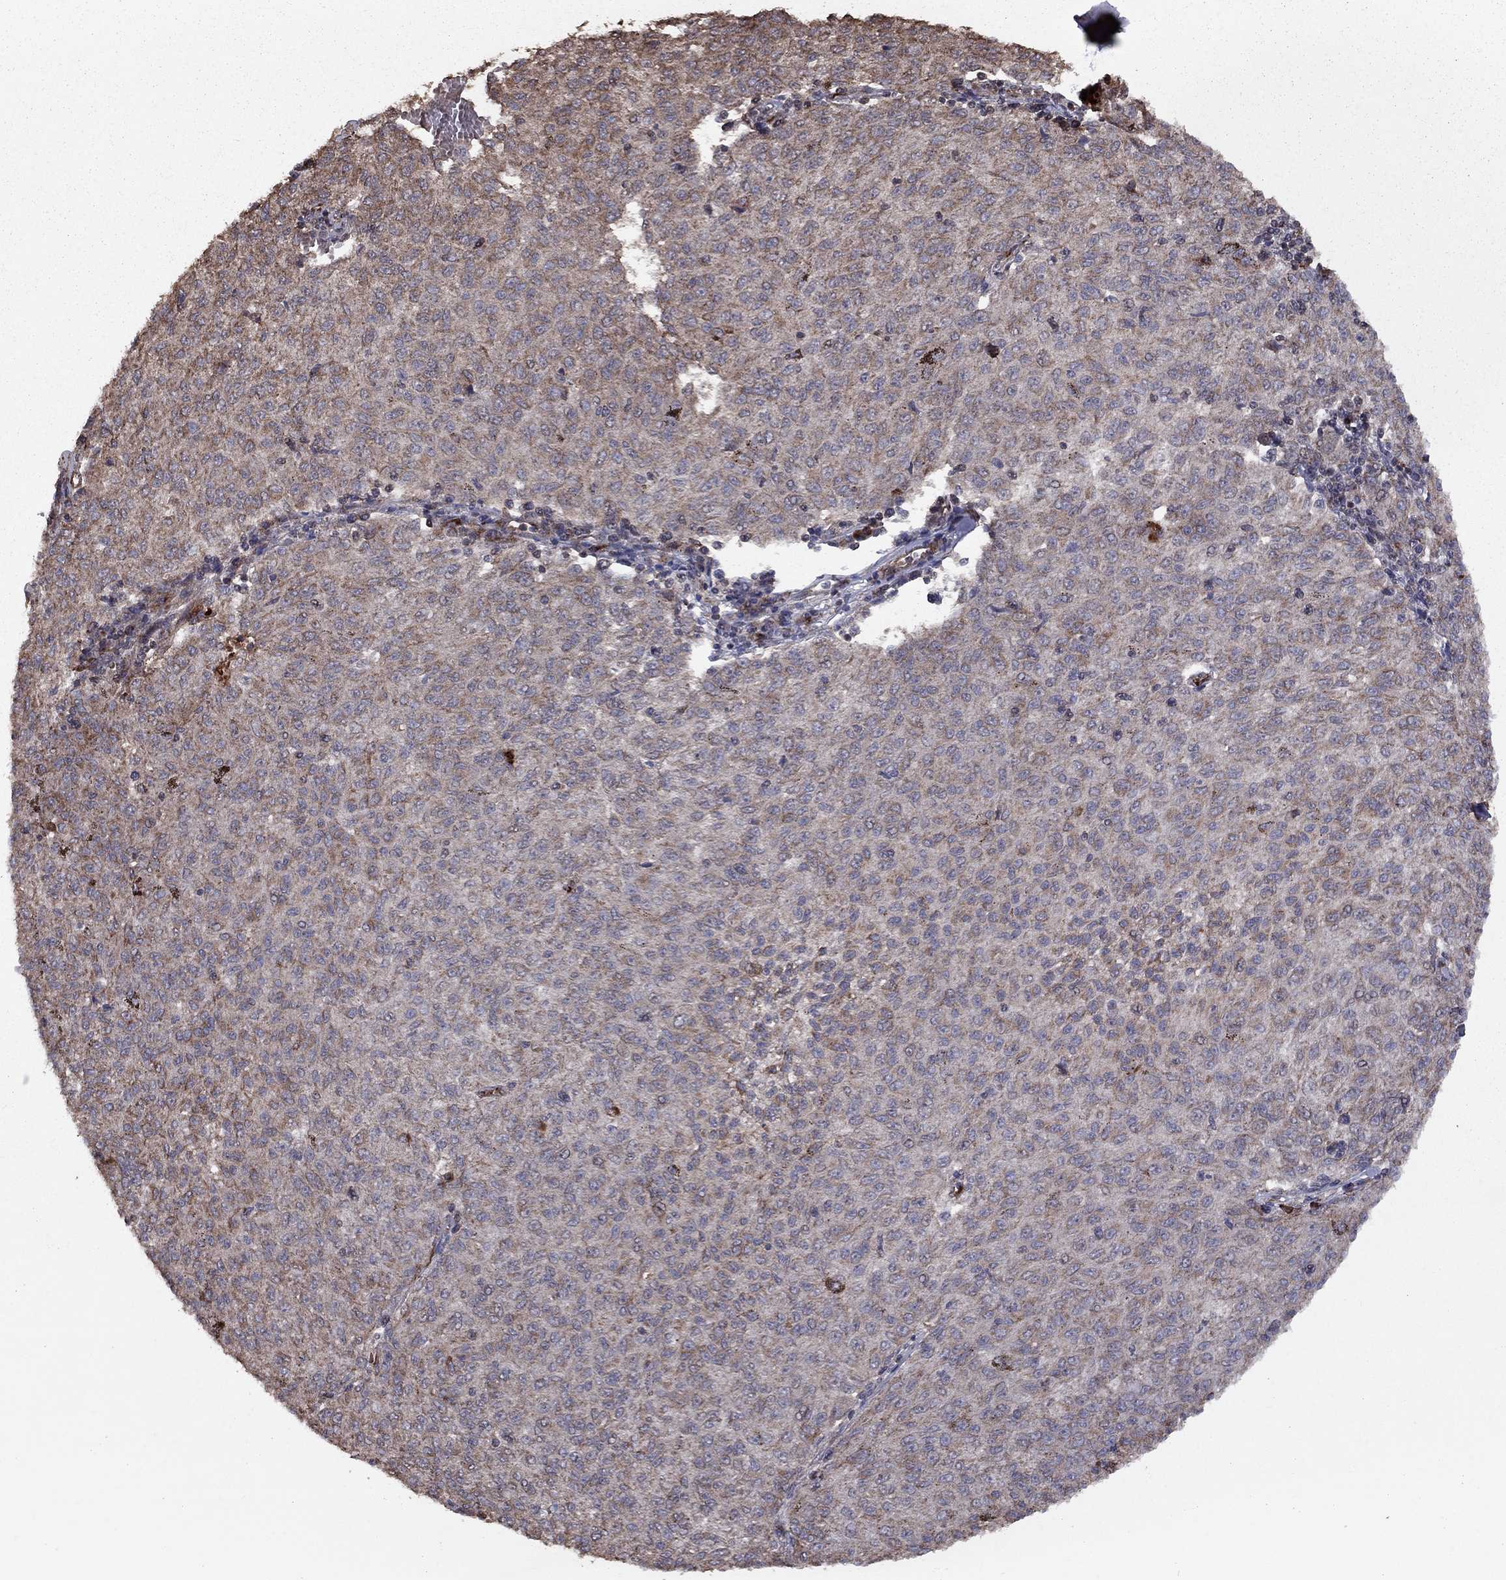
{"staining": {"intensity": "negative", "quantity": "none", "location": "none"}, "tissue": "melanoma", "cell_type": "Tumor cells", "image_type": "cancer", "snomed": [{"axis": "morphology", "description": "Malignant melanoma, NOS"}, {"axis": "topography", "description": "Skin"}], "caption": "There is no significant positivity in tumor cells of melanoma.", "gene": "COL18A1", "patient": {"sex": "female", "age": 72}}